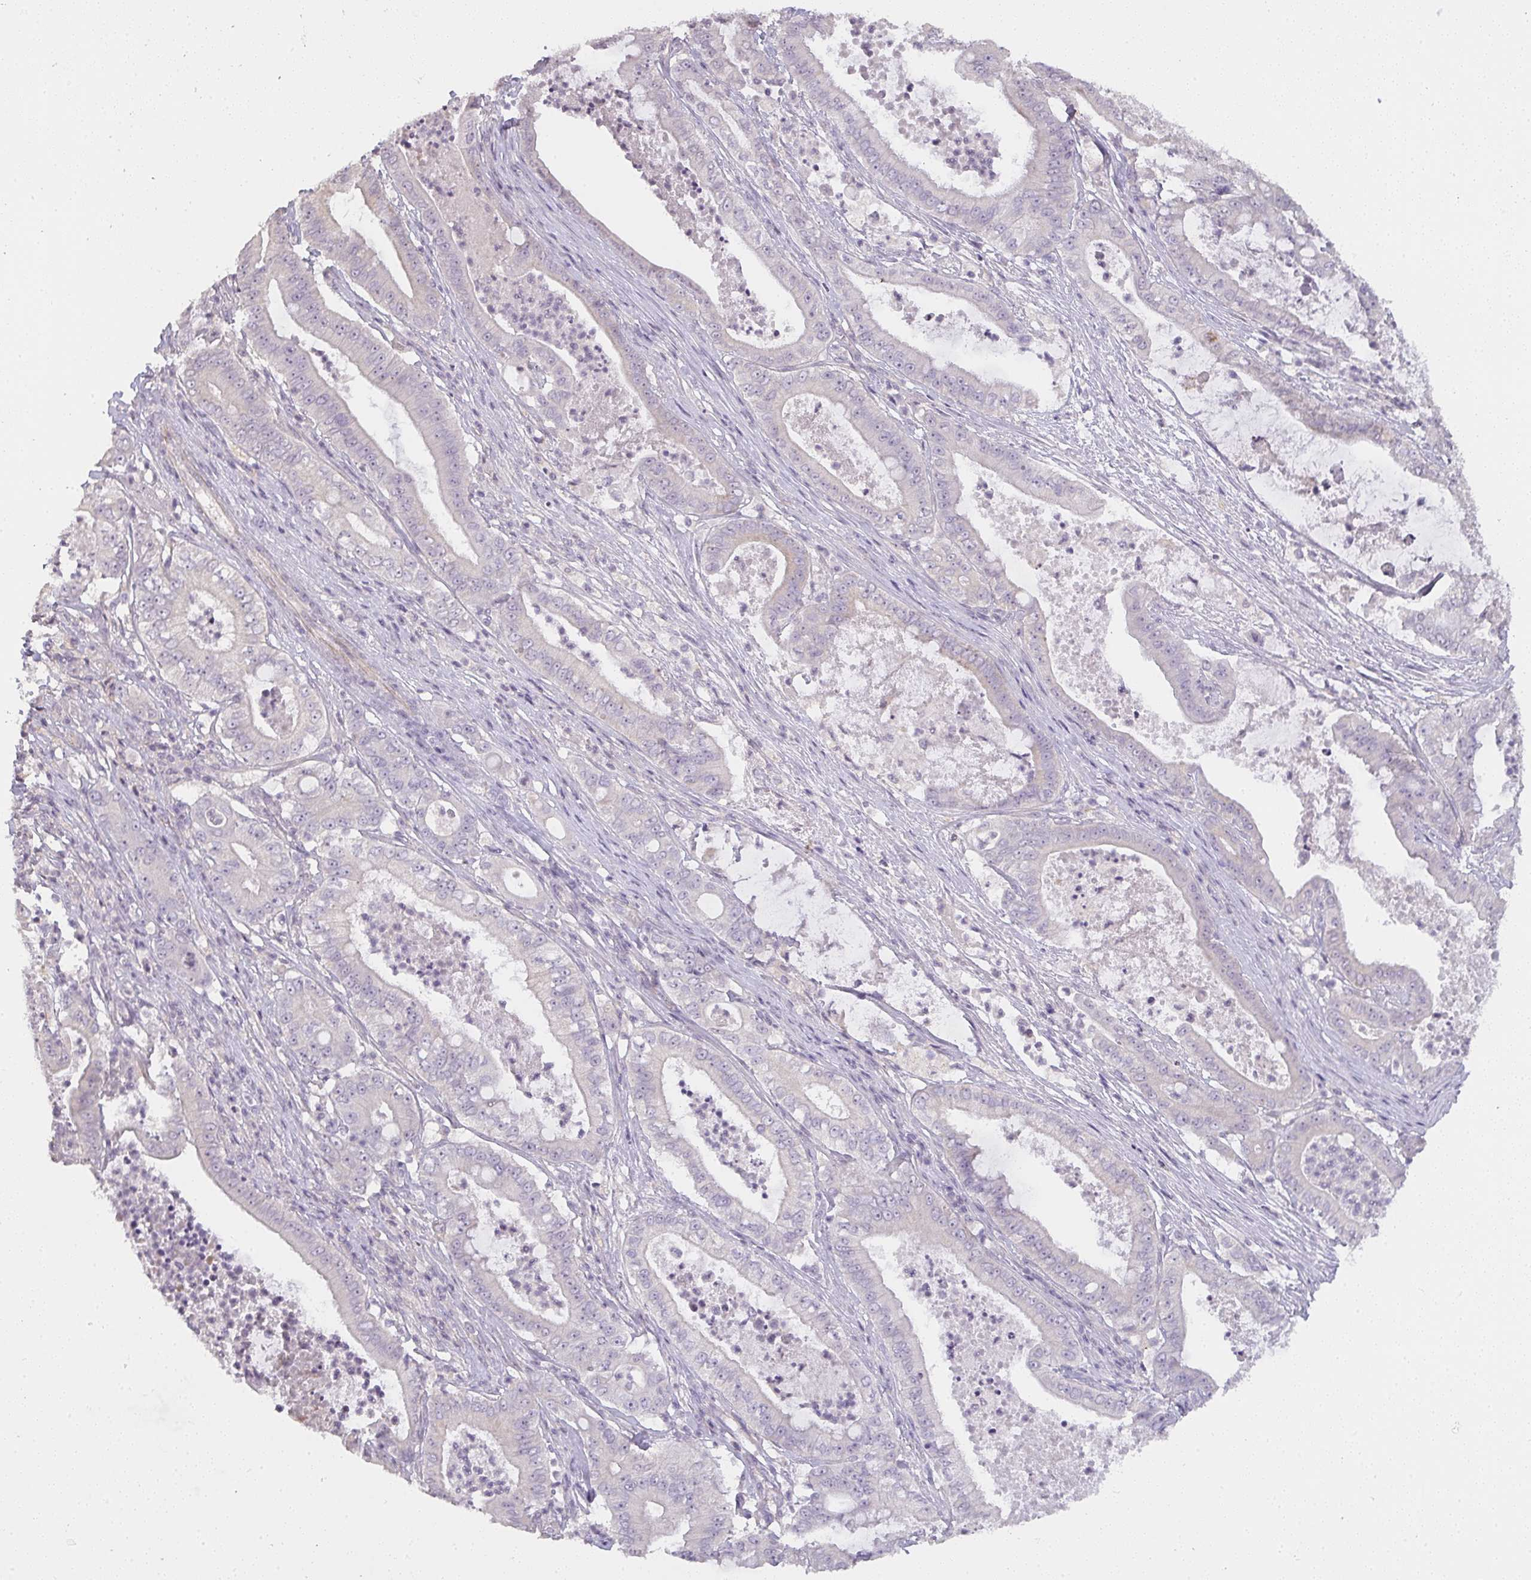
{"staining": {"intensity": "negative", "quantity": "none", "location": "none"}, "tissue": "pancreatic cancer", "cell_type": "Tumor cells", "image_type": "cancer", "snomed": [{"axis": "morphology", "description": "Adenocarcinoma, NOS"}, {"axis": "topography", "description": "Pancreas"}], "caption": "Tumor cells are negative for brown protein staining in pancreatic cancer.", "gene": "TMEM219", "patient": {"sex": "male", "age": 71}}